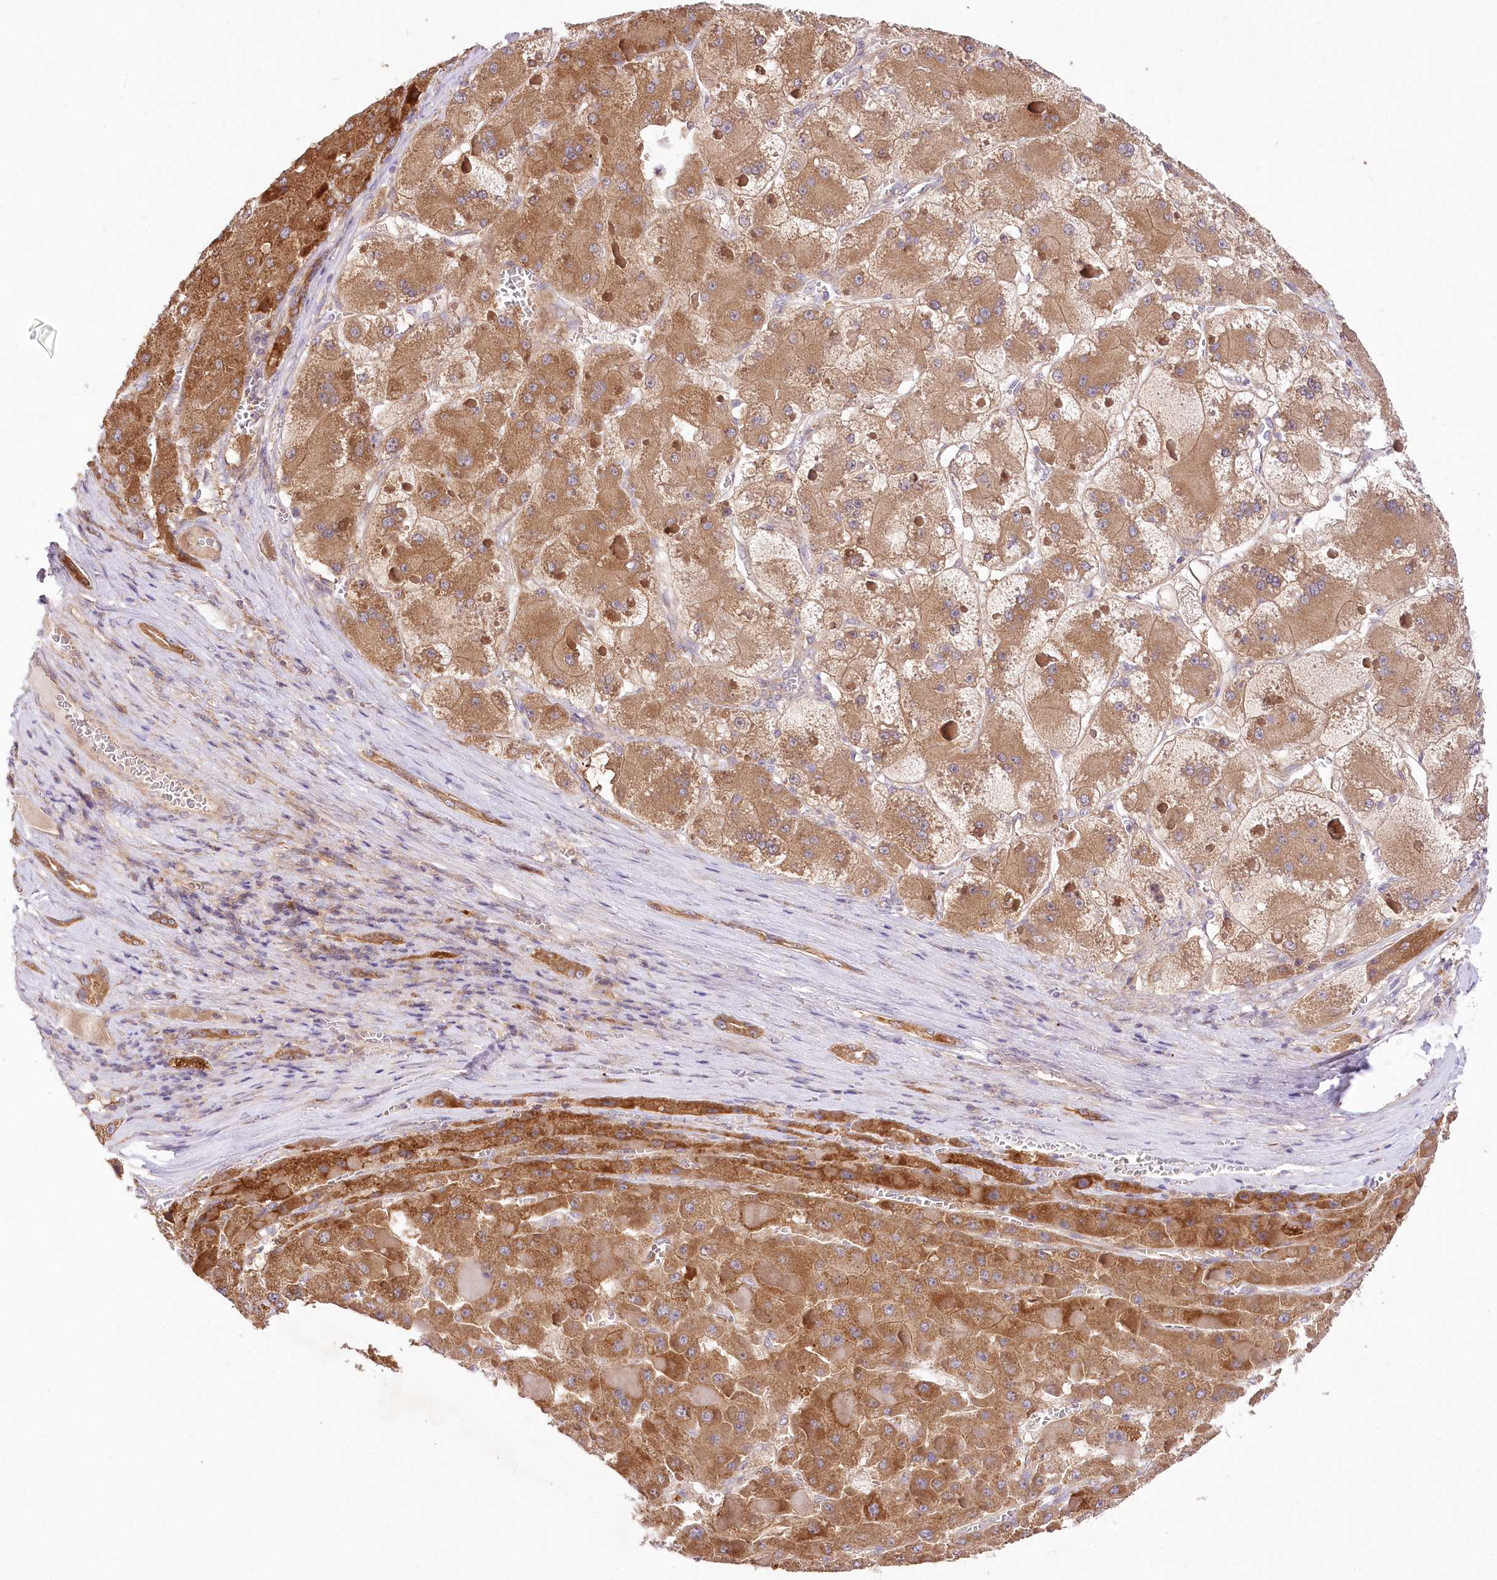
{"staining": {"intensity": "moderate", "quantity": ">75%", "location": "cytoplasmic/membranous"}, "tissue": "liver cancer", "cell_type": "Tumor cells", "image_type": "cancer", "snomed": [{"axis": "morphology", "description": "Carcinoma, Hepatocellular, NOS"}, {"axis": "topography", "description": "Liver"}], "caption": "Immunohistochemical staining of human liver hepatocellular carcinoma exhibits medium levels of moderate cytoplasmic/membranous staining in approximately >75% of tumor cells.", "gene": "PYROXD1", "patient": {"sex": "female", "age": 73}}